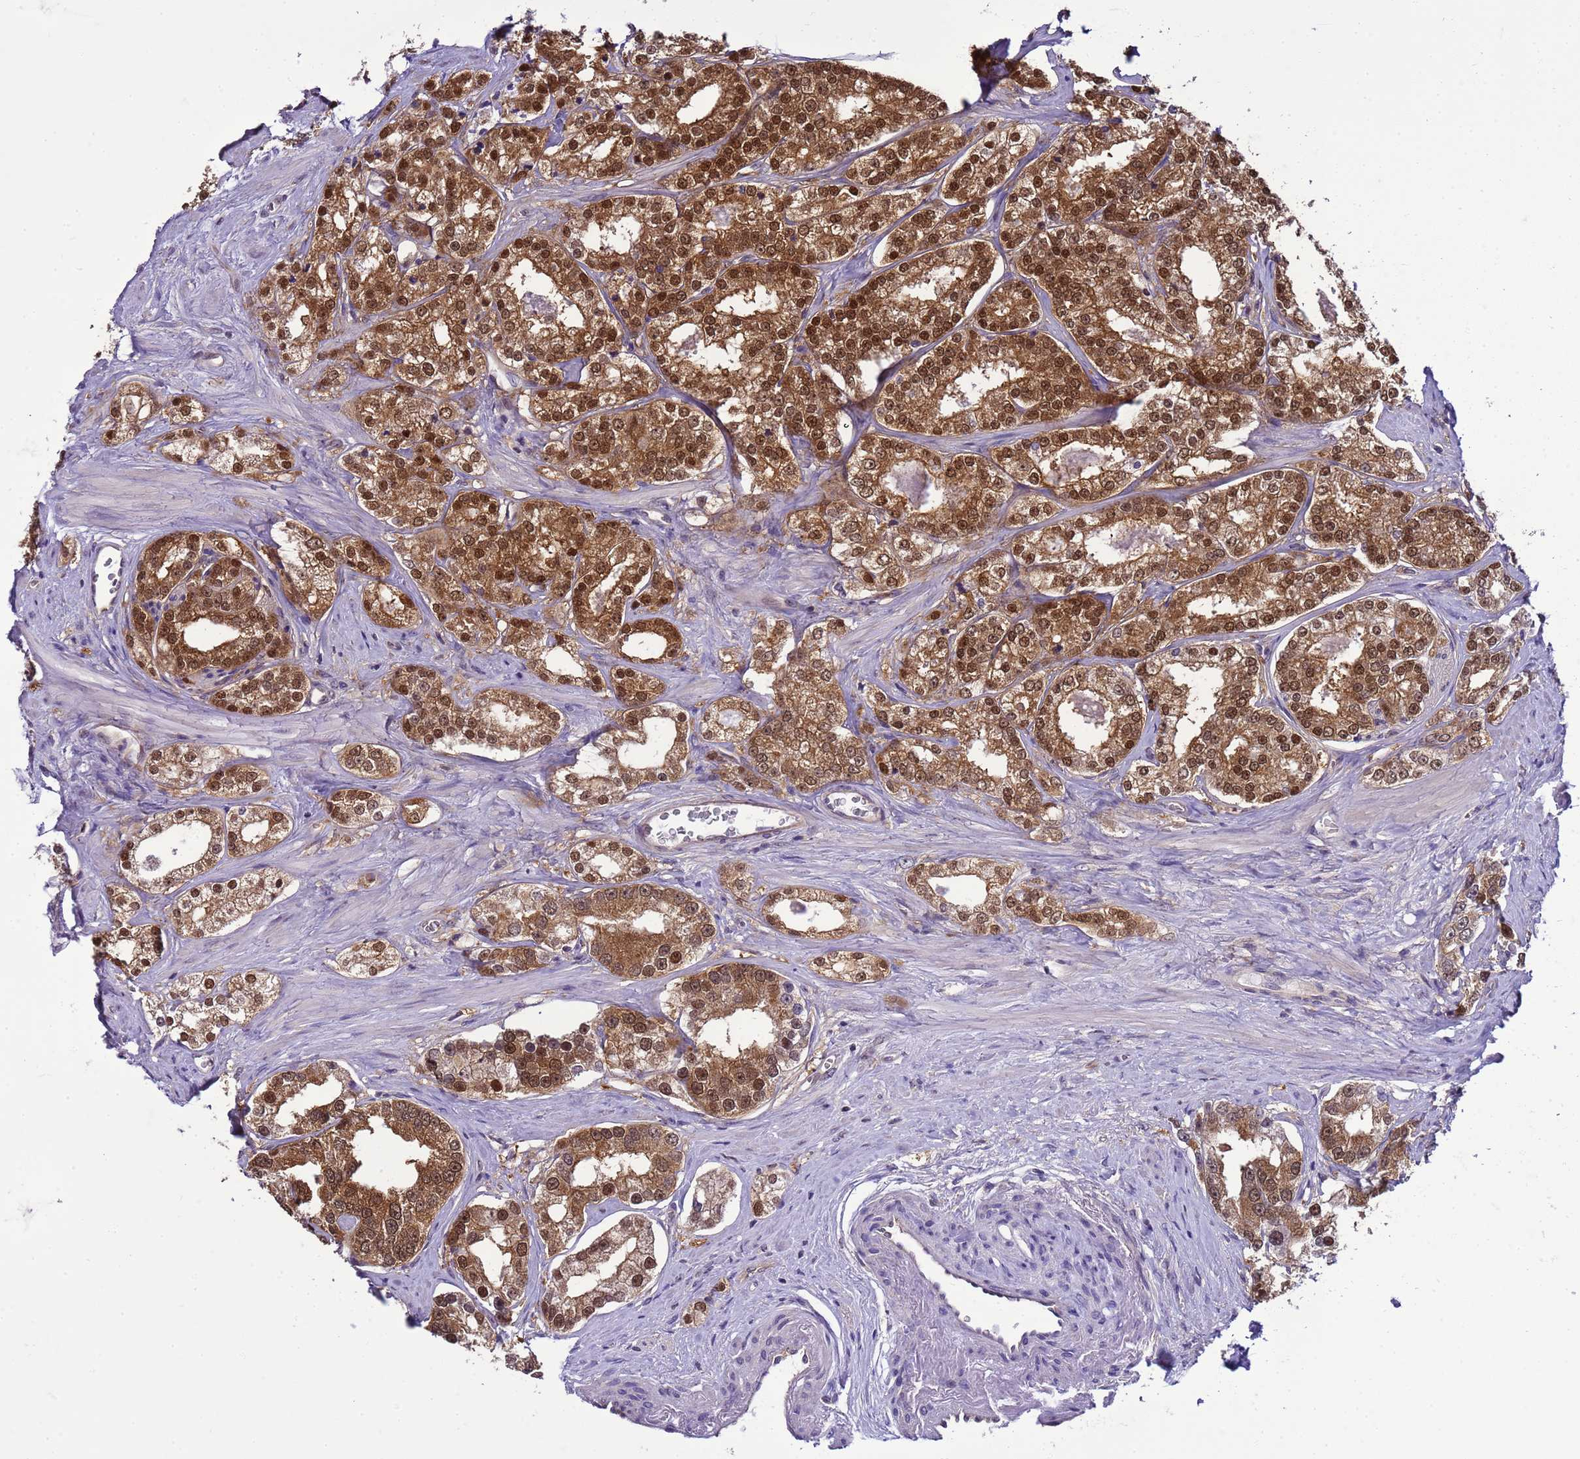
{"staining": {"intensity": "strong", "quantity": ">75%", "location": "cytoplasmic/membranous,nuclear"}, "tissue": "prostate cancer", "cell_type": "Tumor cells", "image_type": "cancer", "snomed": [{"axis": "morphology", "description": "Normal tissue, NOS"}, {"axis": "morphology", "description": "Adenocarcinoma, High grade"}, {"axis": "topography", "description": "Prostate"}], "caption": "This photomicrograph reveals high-grade adenocarcinoma (prostate) stained with IHC to label a protein in brown. The cytoplasmic/membranous and nuclear of tumor cells show strong positivity for the protein. Nuclei are counter-stained blue.", "gene": "DDI2", "patient": {"sex": "male", "age": 83}}